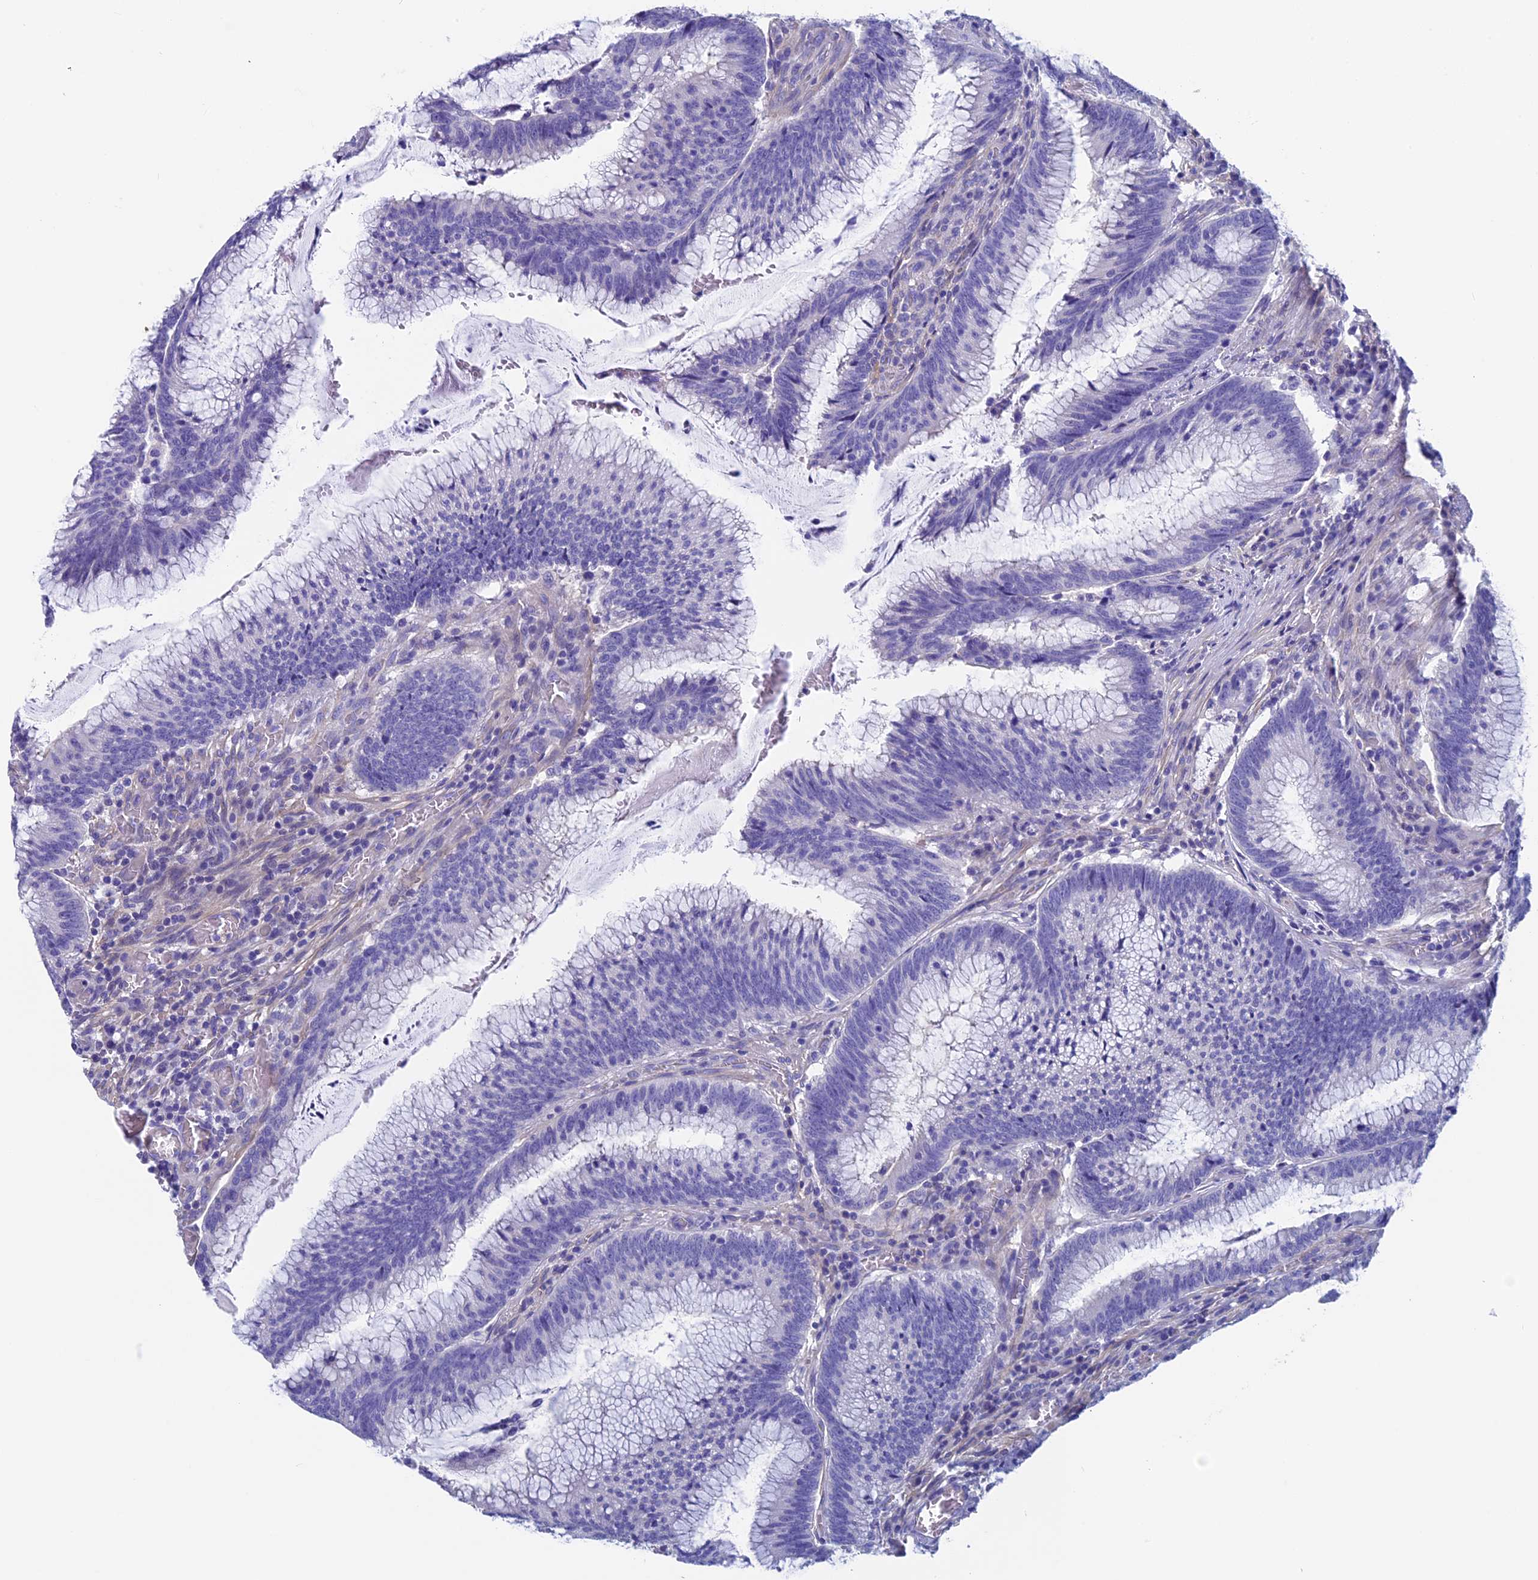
{"staining": {"intensity": "negative", "quantity": "none", "location": "none"}, "tissue": "colorectal cancer", "cell_type": "Tumor cells", "image_type": "cancer", "snomed": [{"axis": "morphology", "description": "Adenocarcinoma, NOS"}, {"axis": "topography", "description": "Rectum"}], "caption": "An immunohistochemistry photomicrograph of adenocarcinoma (colorectal) is shown. There is no staining in tumor cells of adenocarcinoma (colorectal).", "gene": "ADH7", "patient": {"sex": "female", "age": 77}}